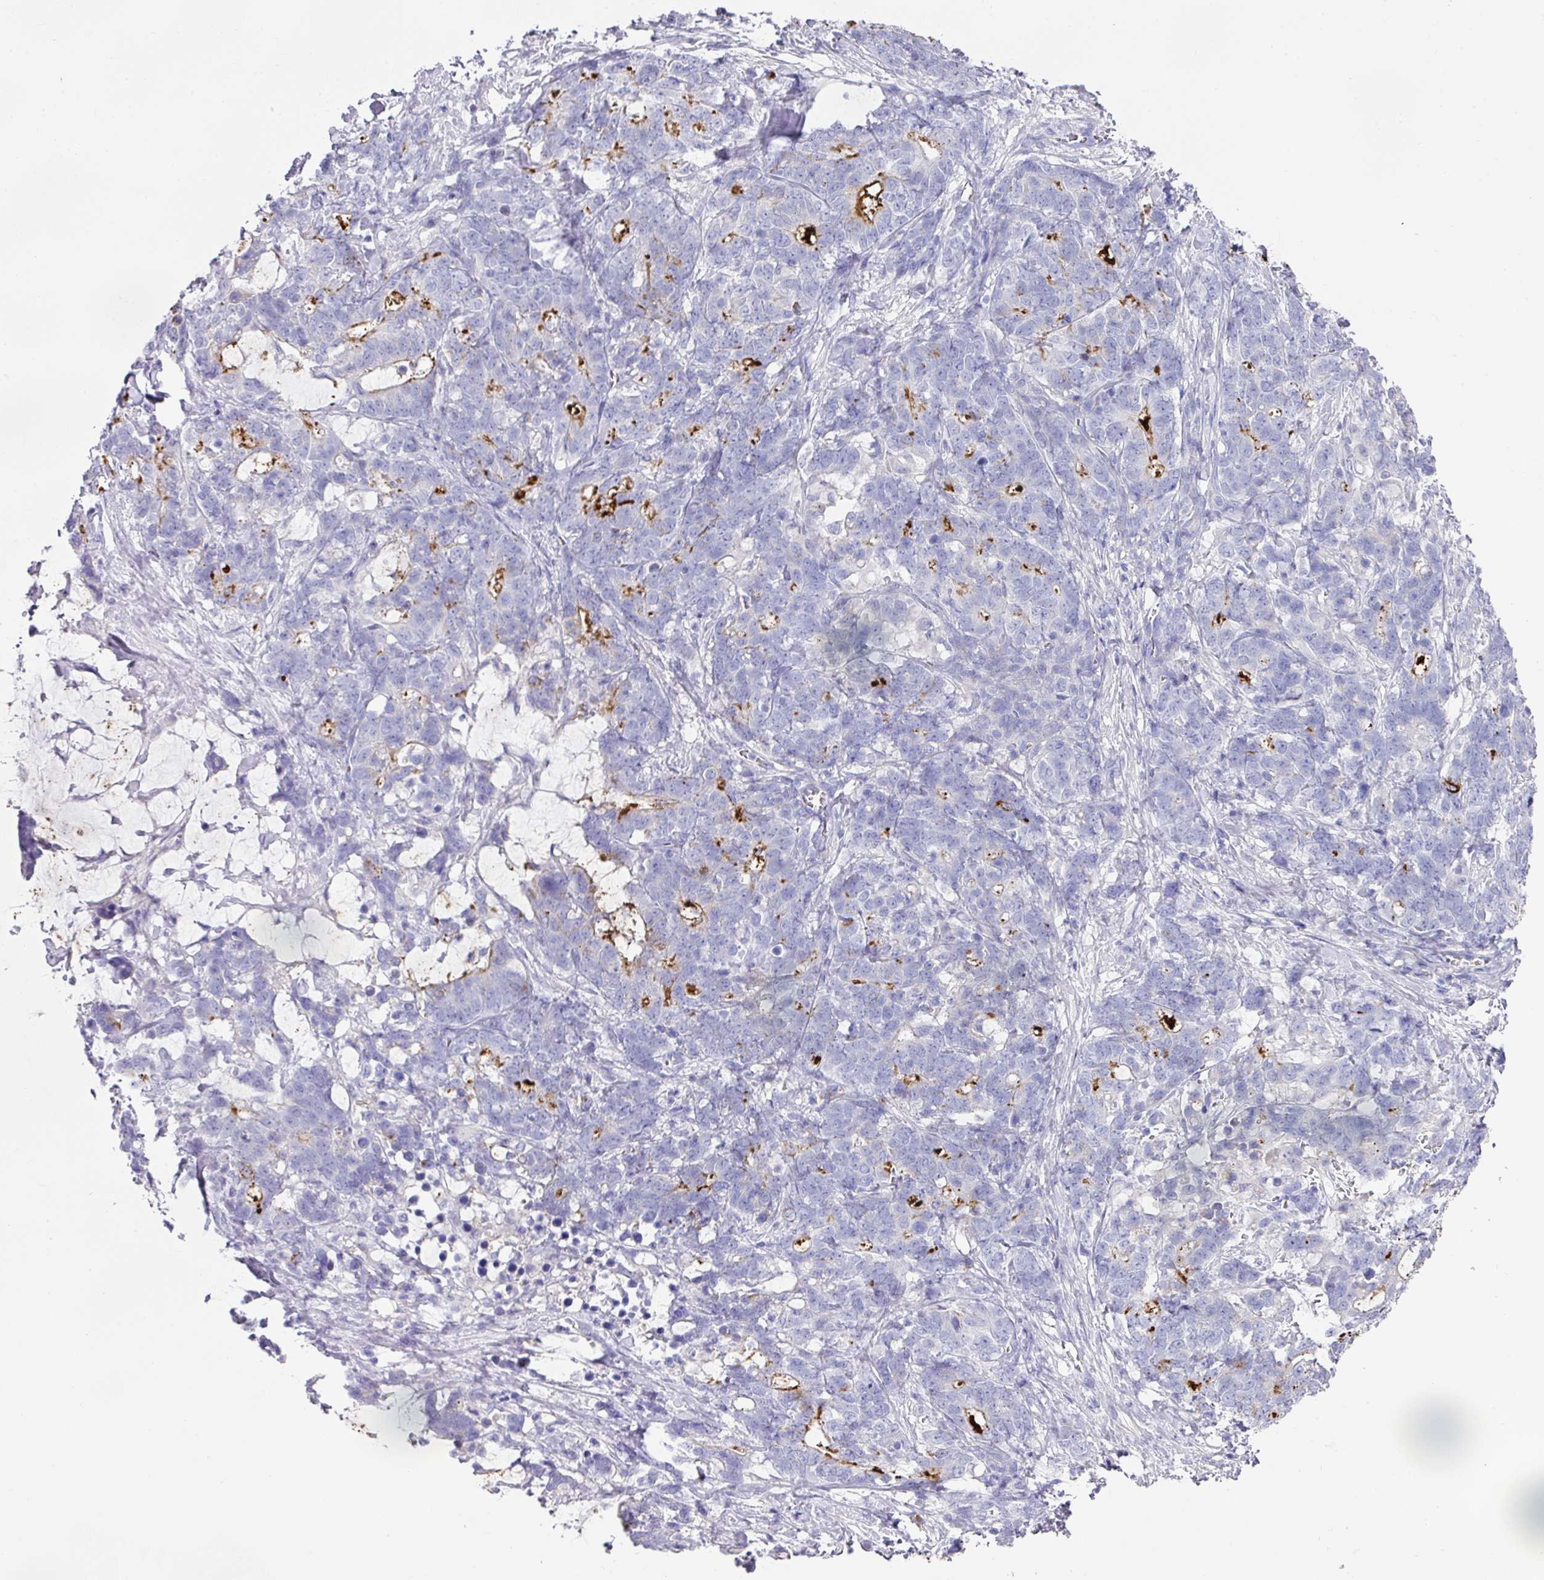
{"staining": {"intensity": "moderate", "quantity": "<25%", "location": "cytoplasmic/membranous"}, "tissue": "stomach cancer", "cell_type": "Tumor cells", "image_type": "cancer", "snomed": [{"axis": "morphology", "description": "Normal tissue, NOS"}, {"axis": "morphology", "description": "Adenocarcinoma, NOS"}, {"axis": "topography", "description": "Stomach"}], "caption": "Protein positivity by immunohistochemistry reveals moderate cytoplasmic/membranous staining in about <25% of tumor cells in stomach adenocarcinoma. The staining was performed using DAB (3,3'-diaminobenzidine), with brown indicating positive protein expression. Nuclei are stained blue with hematoxylin.", "gene": "TARM1", "patient": {"sex": "female", "age": 64}}